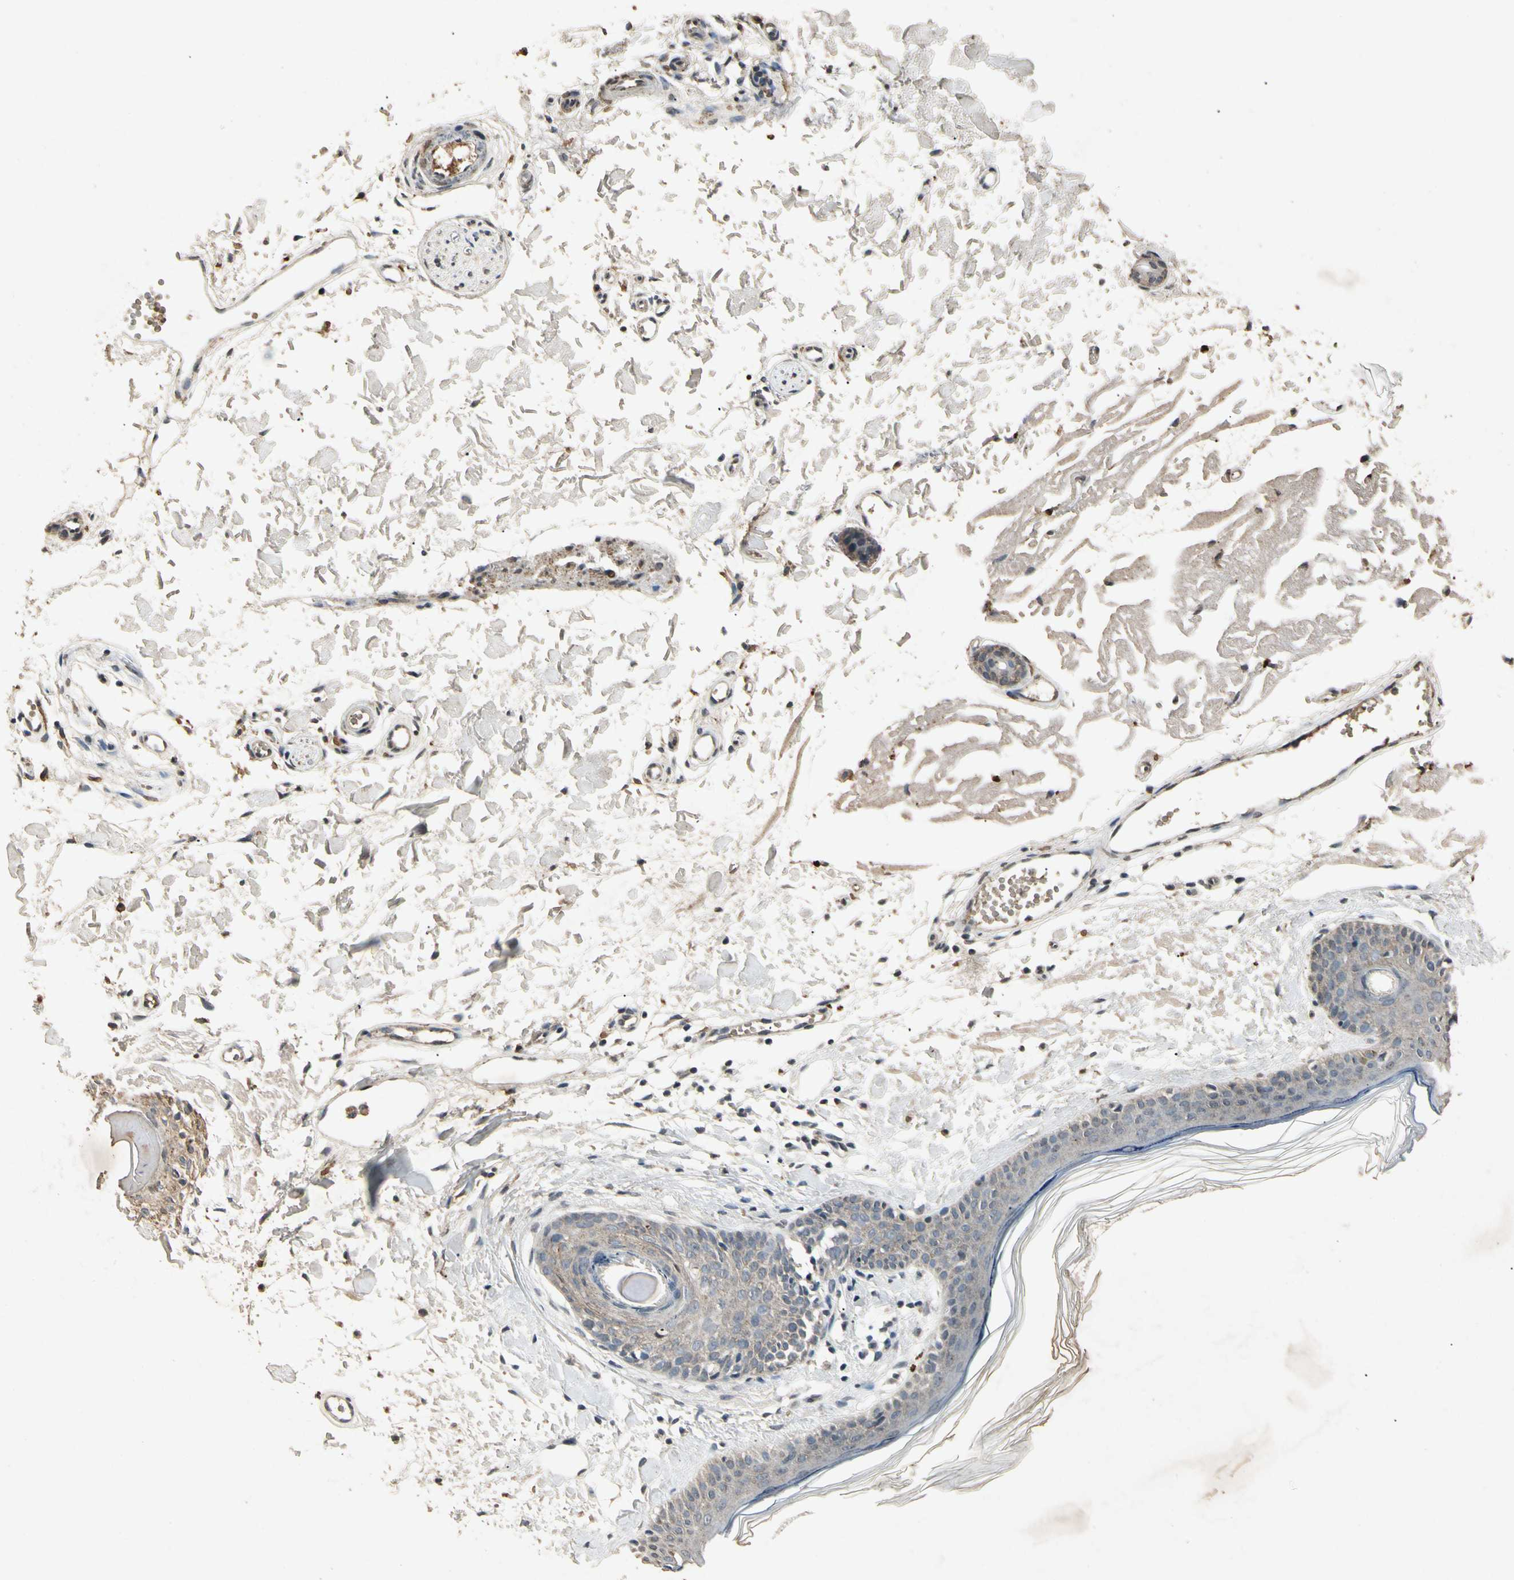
{"staining": {"intensity": "weak", "quantity": ">75%", "location": "cytoplasmic/membranous,nuclear"}, "tissue": "skin", "cell_type": "Fibroblasts", "image_type": "normal", "snomed": [{"axis": "morphology", "description": "Normal tissue, NOS"}, {"axis": "topography", "description": "Skin"}], "caption": "Immunohistochemical staining of unremarkable human skin exhibits low levels of weak cytoplasmic/membranous,nuclear expression in approximately >75% of fibroblasts. (brown staining indicates protein expression, while blue staining denotes nuclei).", "gene": "CP", "patient": {"sex": "male", "age": 83}}